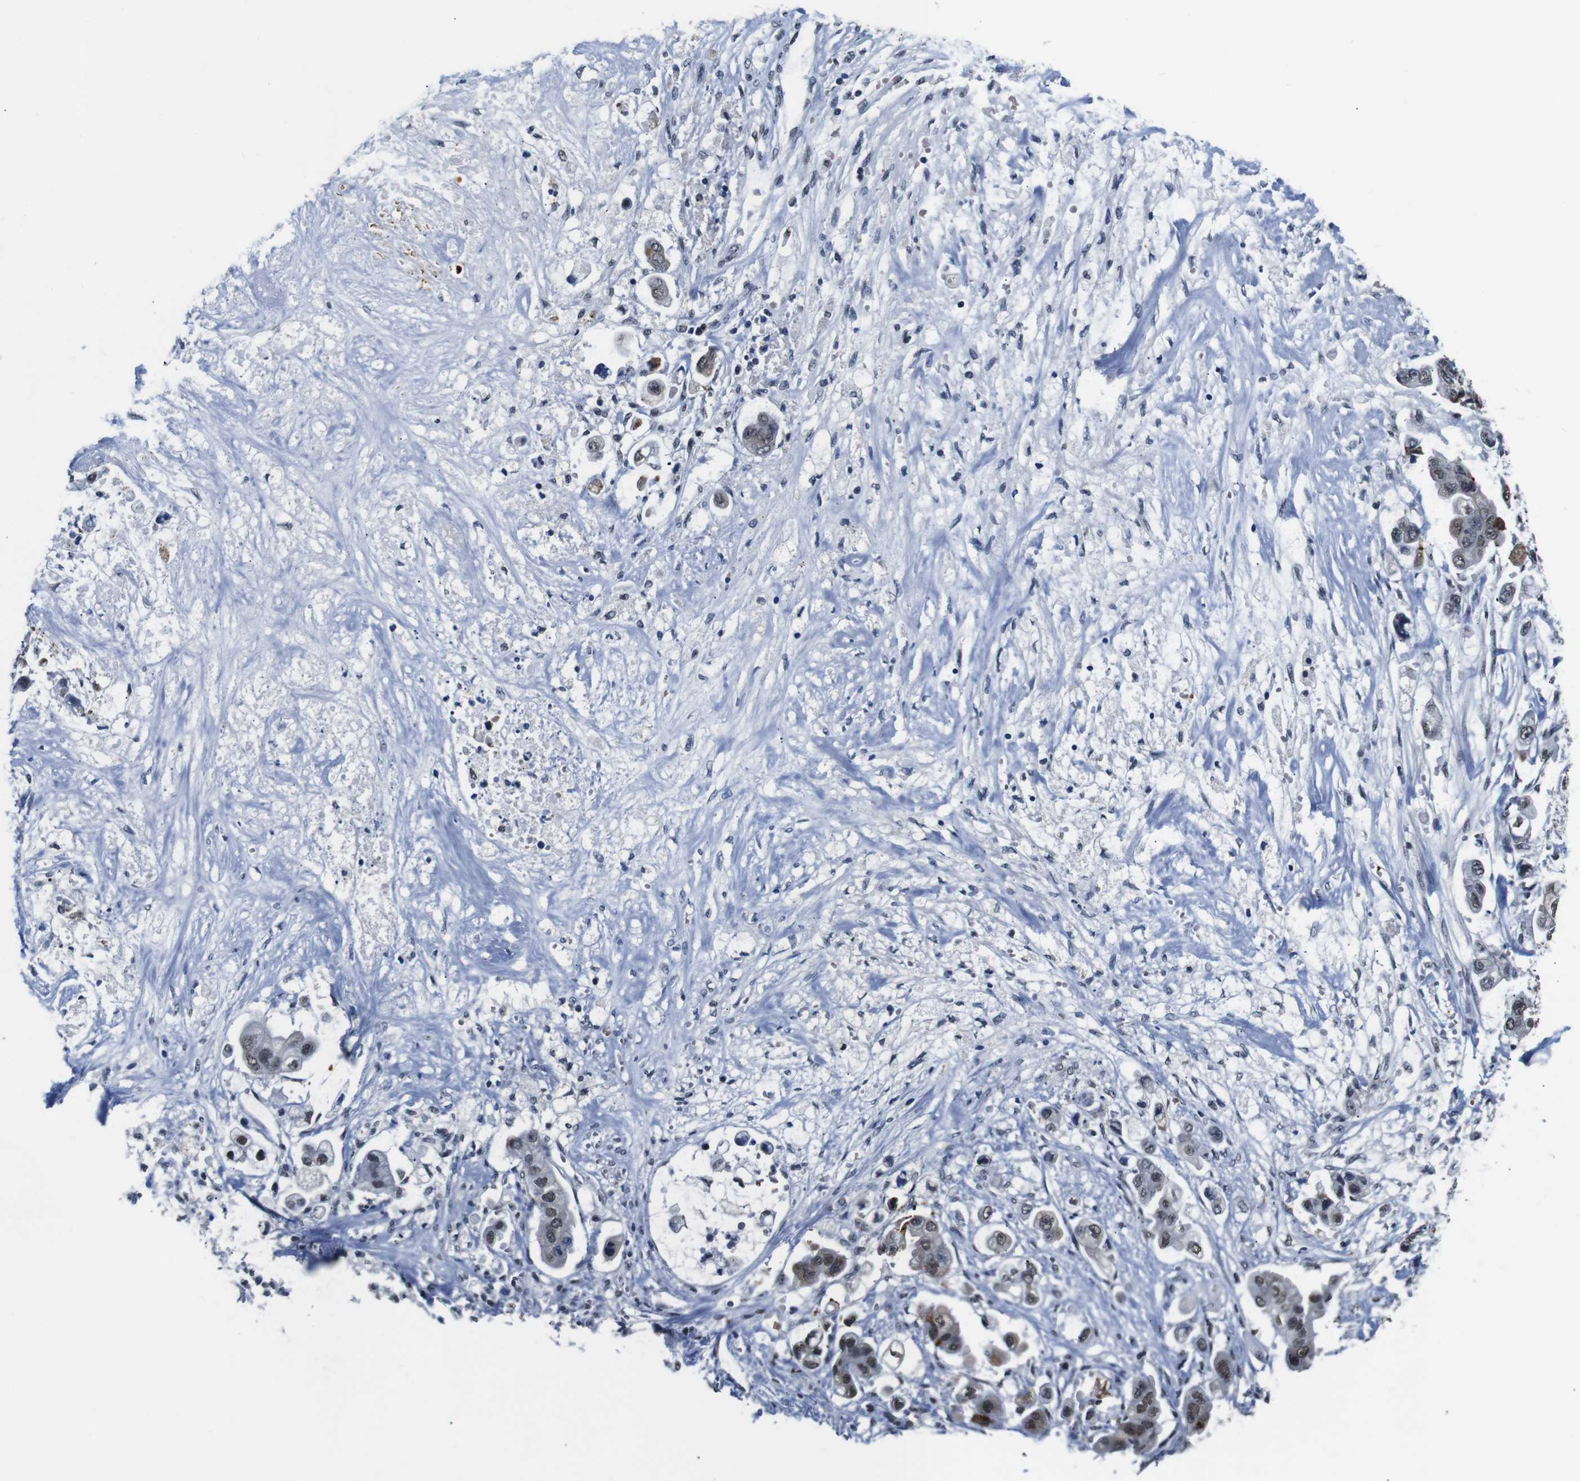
{"staining": {"intensity": "moderate", "quantity": "25%-75%", "location": "cytoplasmic/membranous,nuclear"}, "tissue": "stomach cancer", "cell_type": "Tumor cells", "image_type": "cancer", "snomed": [{"axis": "morphology", "description": "Adenocarcinoma, NOS"}, {"axis": "topography", "description": "Stomach"}], "caption": "Stomach cancer (adenocarcinoma) tissue displays moderate cytoplasmic/membranous and nuclear expression in approximately 25%-75% of tumor cells, visualized by immunohistochemistry.", "gene": "ILDR2", "patient": {"sex": "male", "age": 62}}